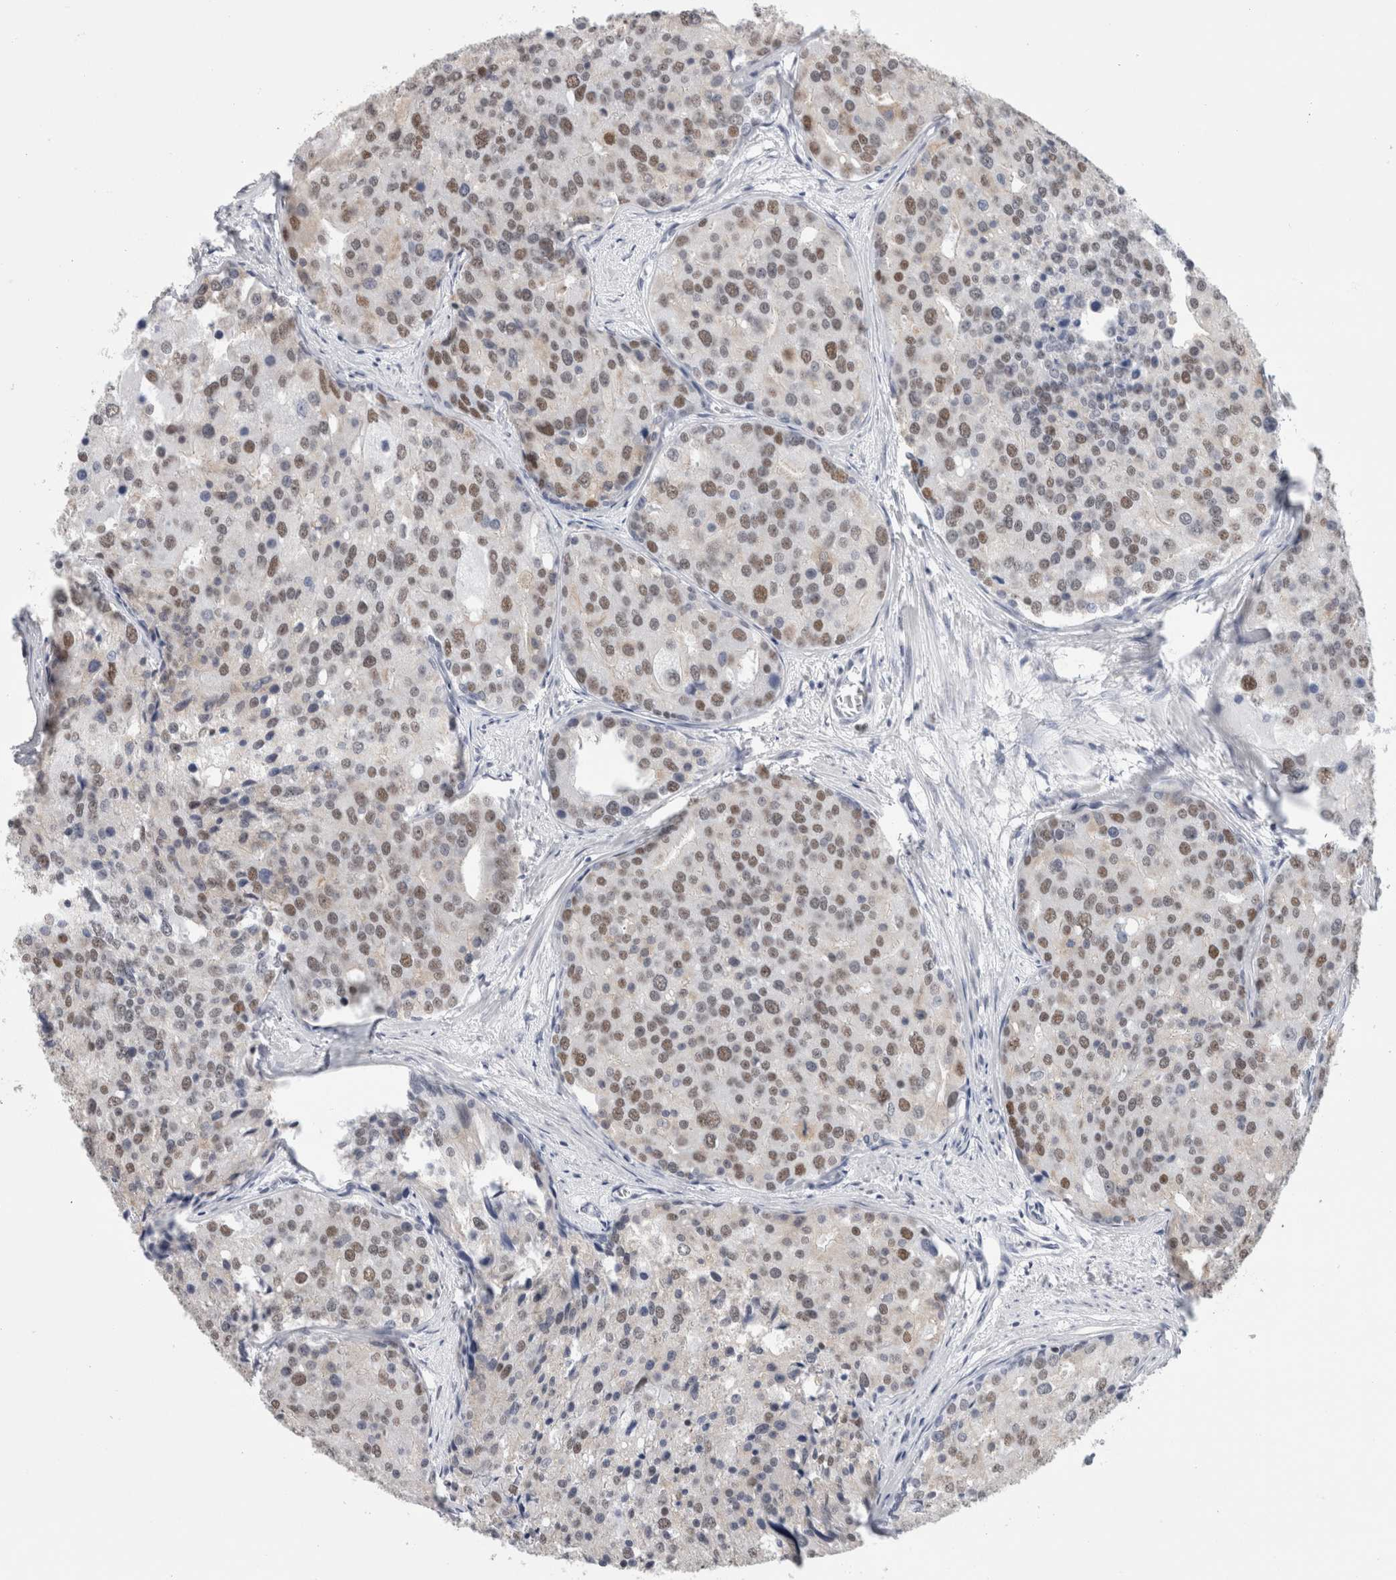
{"staining": {"intensity": "moderate", "quantity": "25%-75%", "location": "nuclear"}, "tissue": "prostate cancer", "cell_type": "Tumor cells", "image_type": "cancer", "snomed": [{"axis": "morphology", "description": "Adenocarcinoma, High grade"}, {"axis": "topography", "description": "Prostate"}], "caption": "This is an image of immunohistochemistry (IHC) staining of prostate cancer, which shows moderate positivity in the nuclear of tumor cells.", "gene": "SMARCC1", "patient": {"sex": "male", "age": 50}}